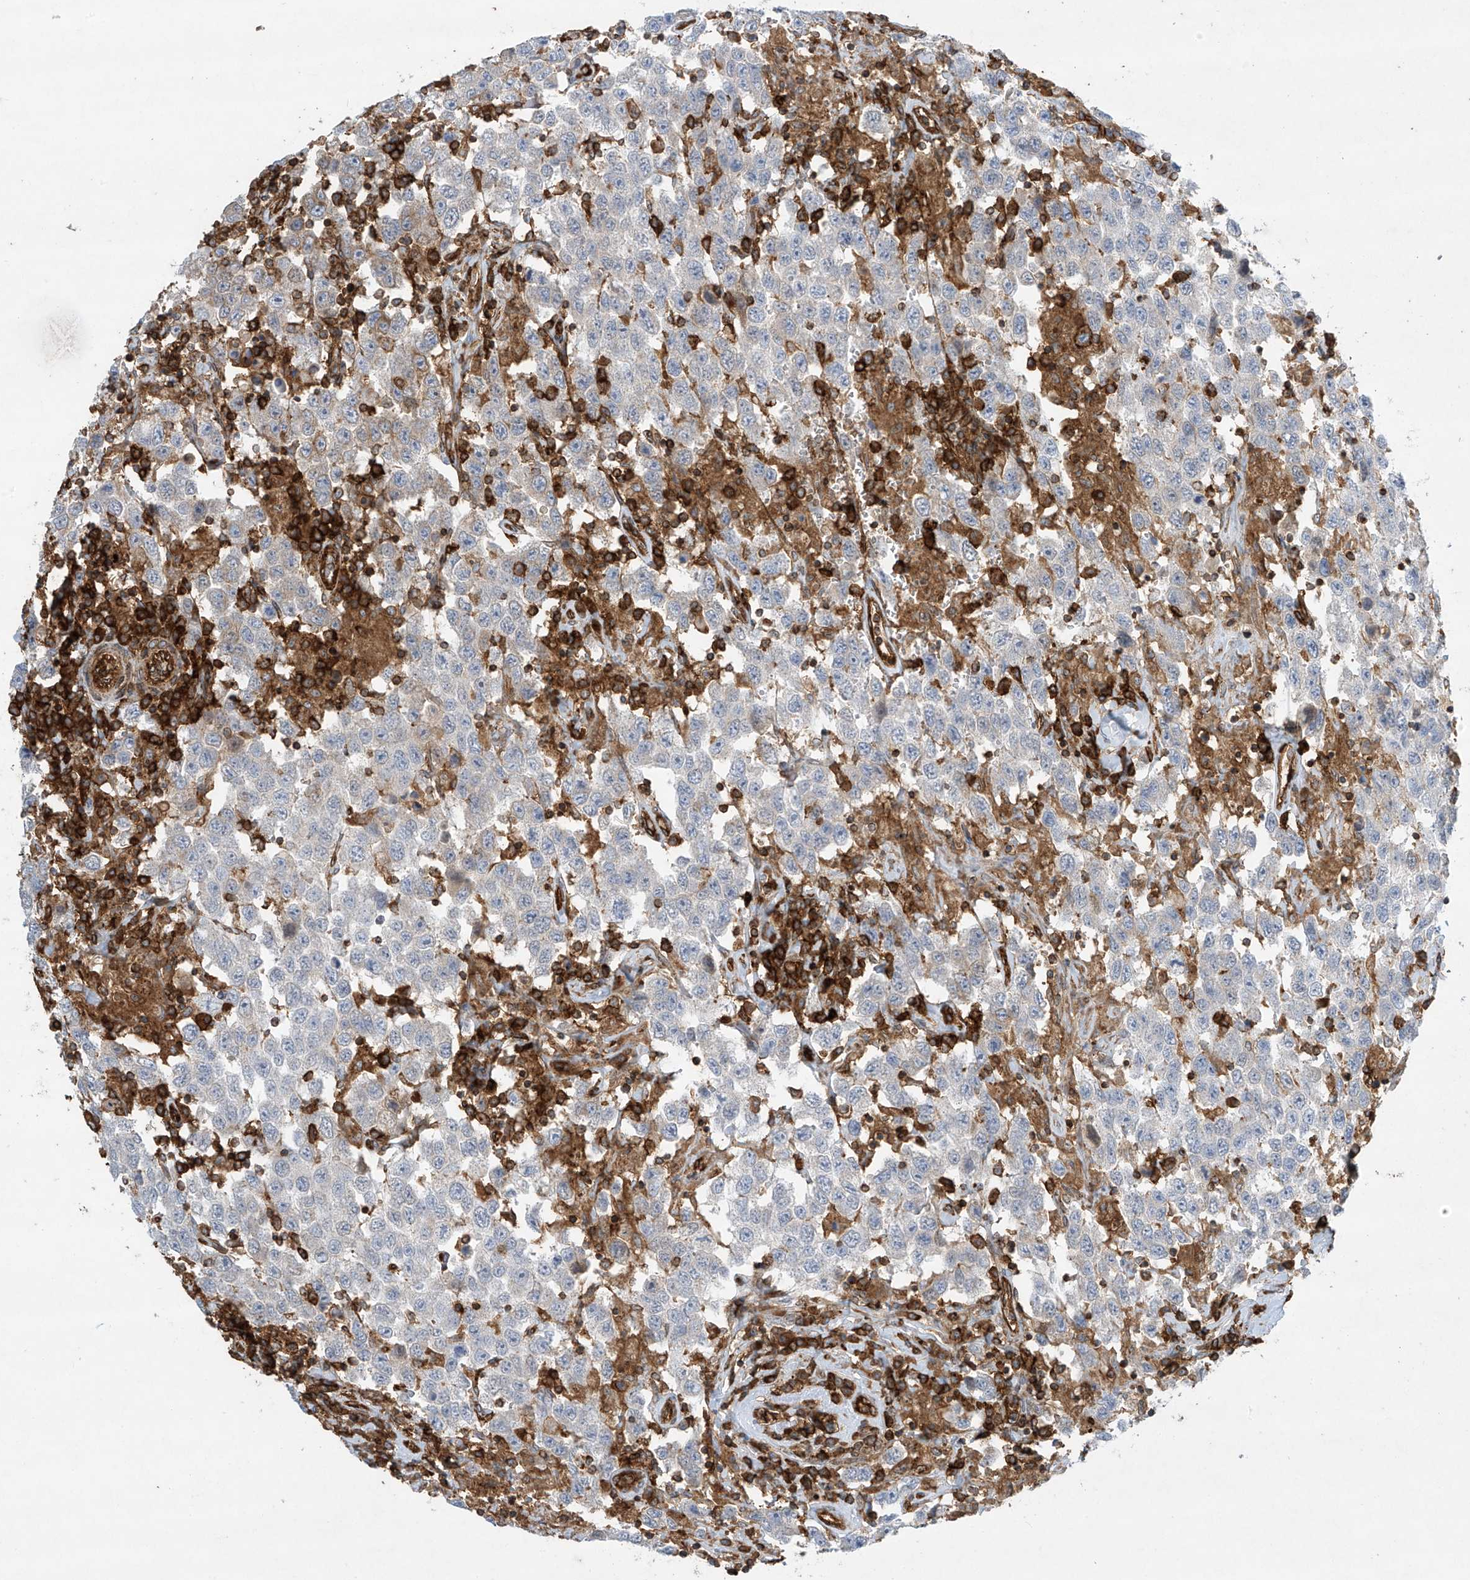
{"staining": {"intensity": "weak", "quantity": "<25%", "location": "cytoplasmic/membranous"}, "tissue": "testis cancer", "cell_type": "Tumor cells", "image_type": "cancer", "snomed": [{"axis": "morphology", "description": "Seminoma, NOS"}, {"axis": "topography", "description": "Testis"}], "caption": "Tumor cells show no significant staining in testis cancer (seminoma). Nuclei are stained in blue.", "gene": "HLA-E", "patient": {"sex": "male", "age": 41}}